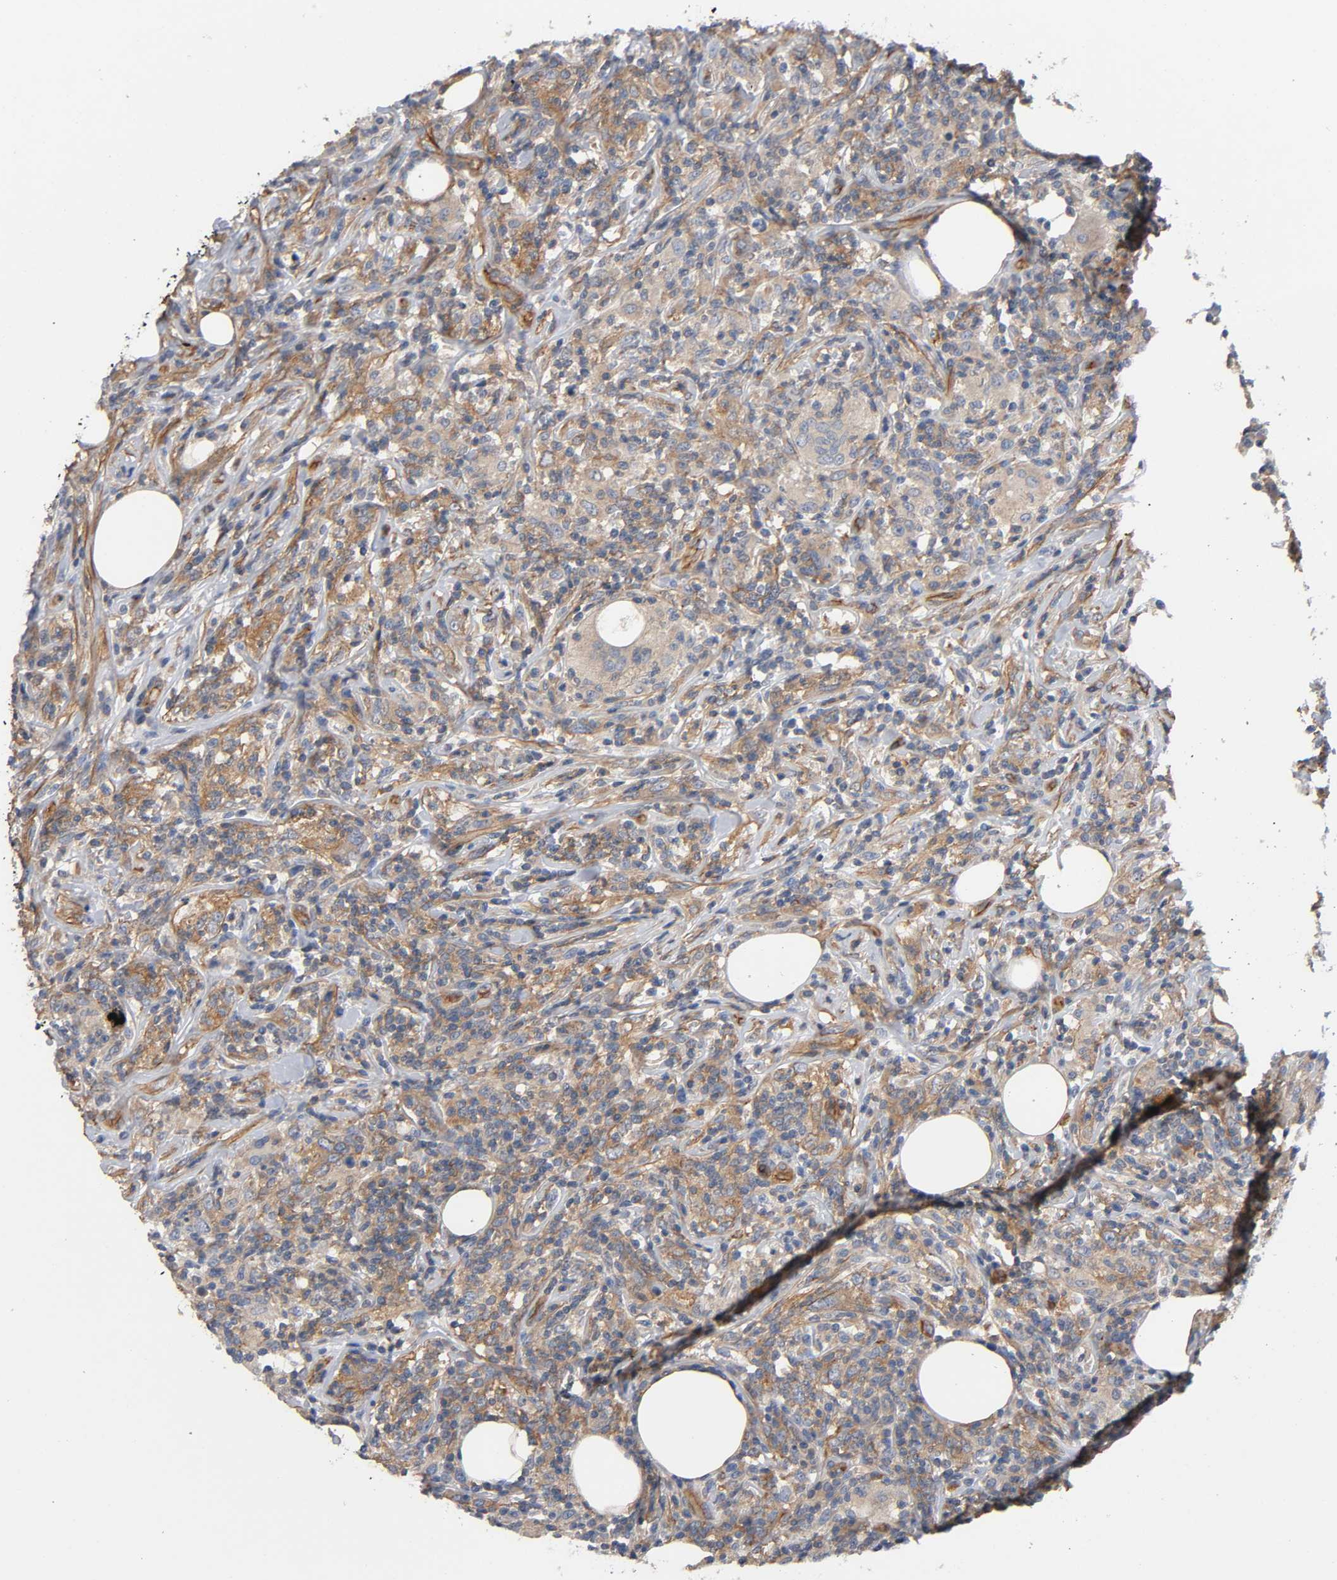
{"staining": {"intensity": "moderate", "quantity": ">75%", "location": "cytoplasmic/membranous"}, "tissue": "lymphoma", "cell_type": "Tumor cells", "image_type": "cancer", "snomed": [{"axis": "morphology", "description": "Malignant lymphoma, non-Hodgkin's type, High grade"}, {"axis": "topography", "description": "Lymph node"}], "caption": "Malignant lymphoma, non-Hodgkin's type (high-grade) tissue exhibits moderate cytoplasmic/membranous staining in about >75% of tumor cells, visualized by immunohistochemistry.", "gene": "MARS1", "patient": {"sex": "female", "age": 84}}